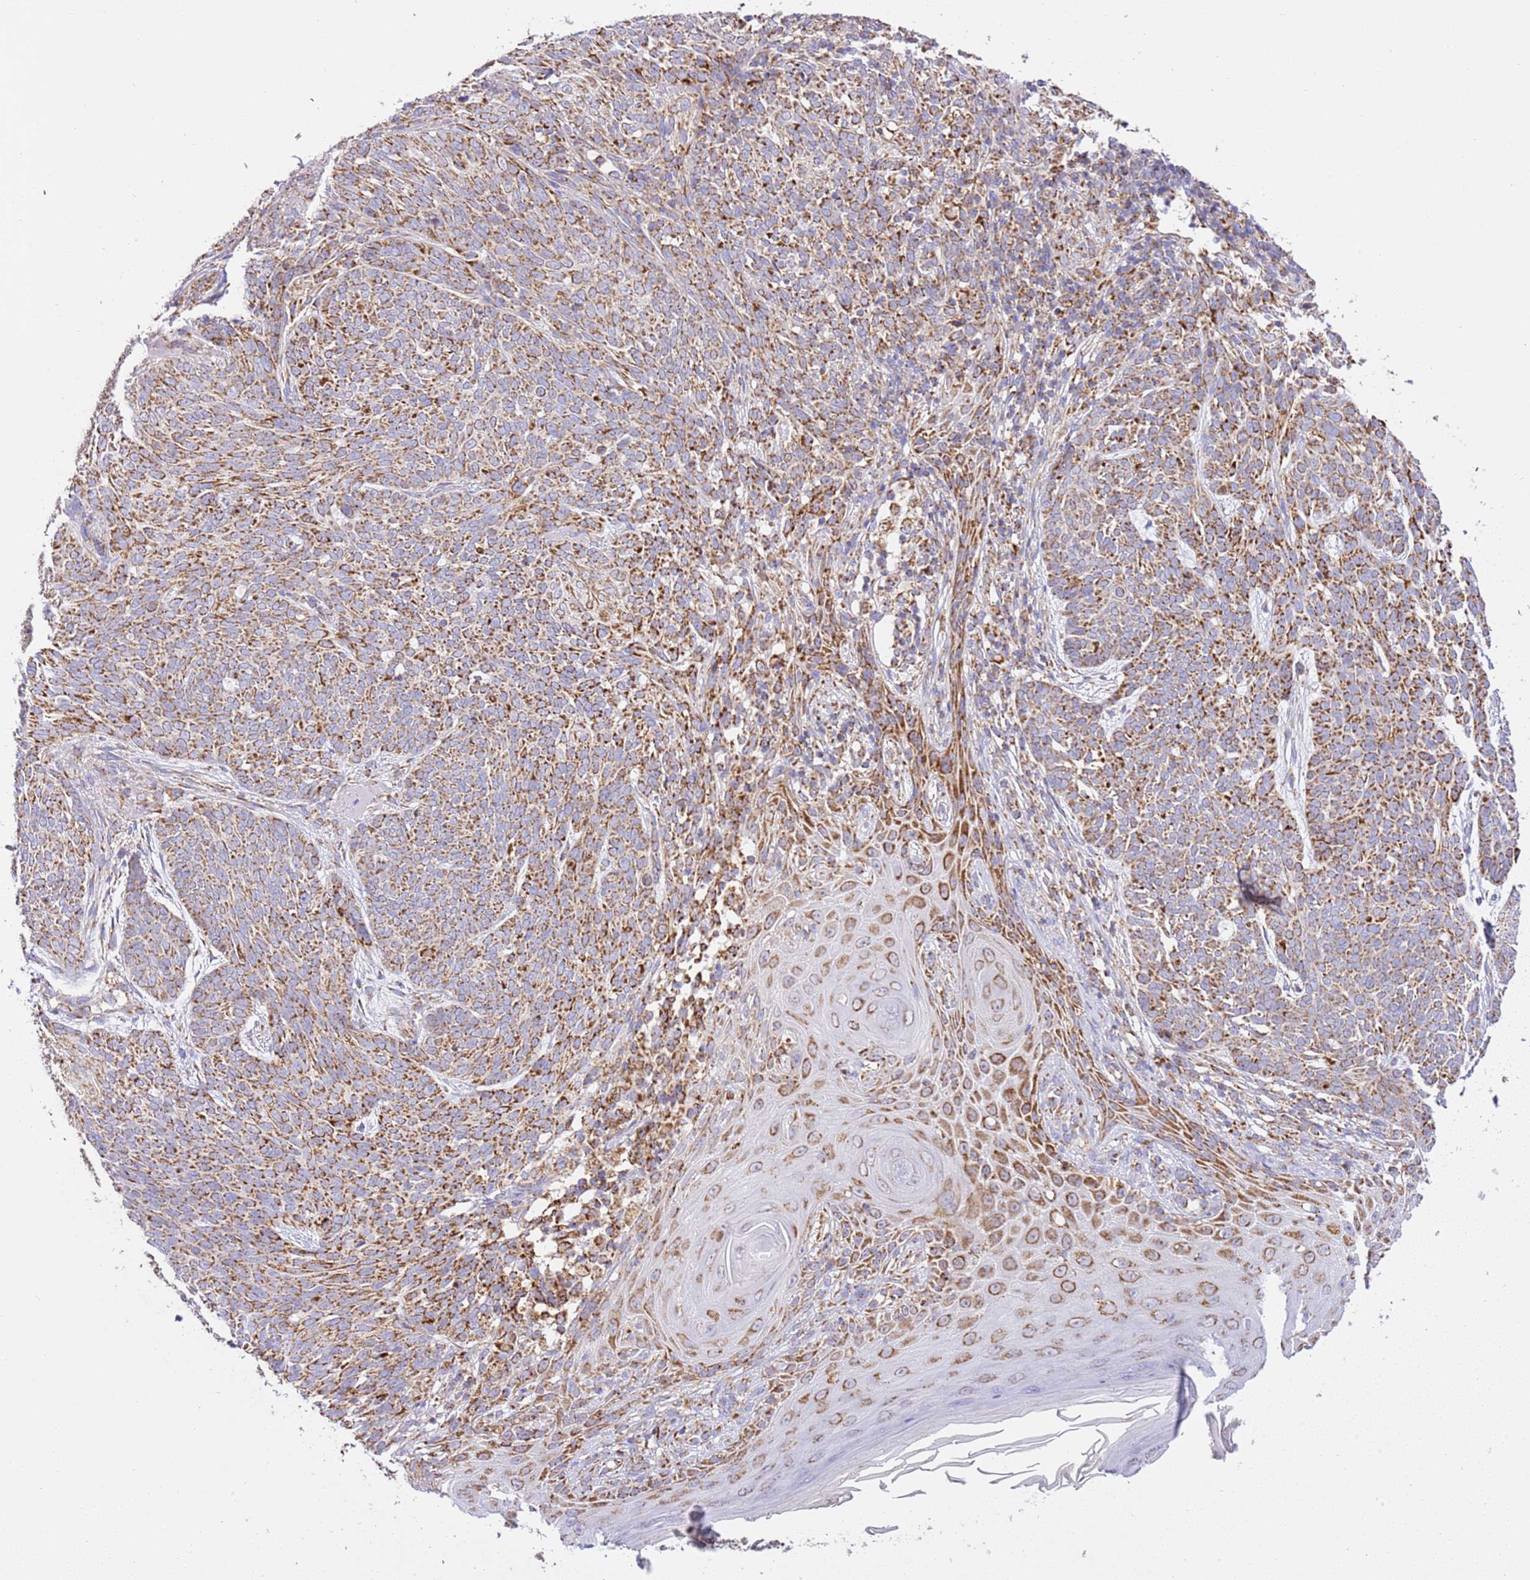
{"staining": {"intensity": "strong", "quantity": ">75%", "location": "cytoplasmic/membranous"}, "tissue": "skin cancer", "cell_type": "Tumor cells", "image_type": "cancer", "snomed": [{"axis": "morphology", "description": "Basal cell carcinoma"}, {"axis": "topography", "description": "Skin"}], "caption": "A histopathology image of human skin cancer (basal cell carcinoma) stained for a protein shows strong cytoplasmic/membranous brown staining in tumor cells. (DAB (3,3'-diaminobenzidine) IHC with brightfield microscopy, high magnification).", "gene": "ZBTB39", "patient": {"sex": "female", "age": 86}}